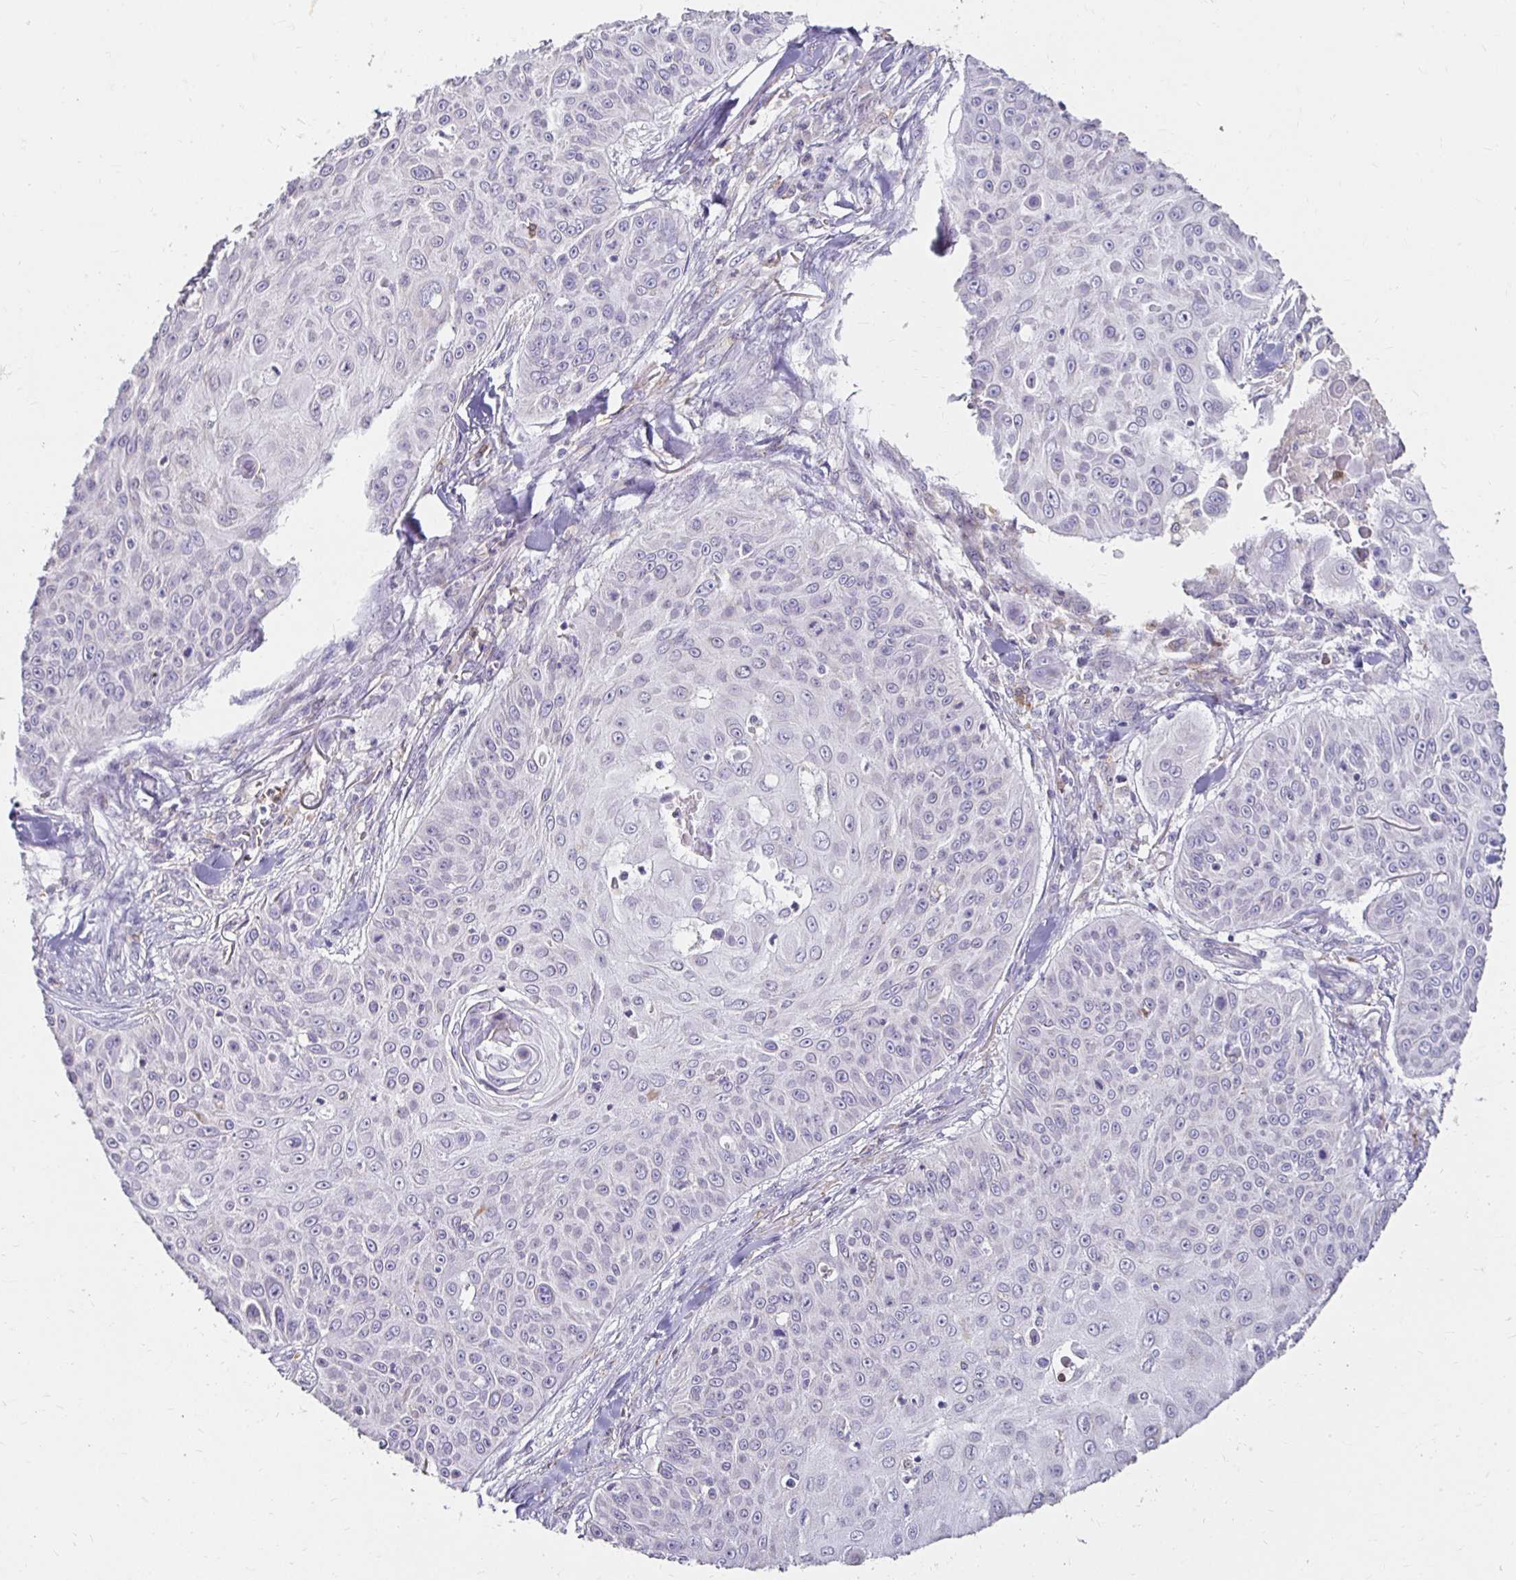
{"staining": {"intensity": "negative", "quantity": "none", "location": "none"}, "tissue": "skin cancer", "cell_type": "Tumor cells", "image_type": "cancer", "snomed": [{"axis": "morphology", "description": "Squamous cell carcinoma, NOS"}, {"axis": "topography", "description": "Skin"}], "caption": "There is no significant expression in tumor cells of skin cancer.", "gene": "GK2", "patient": {"sex": "male", "age": 82}}